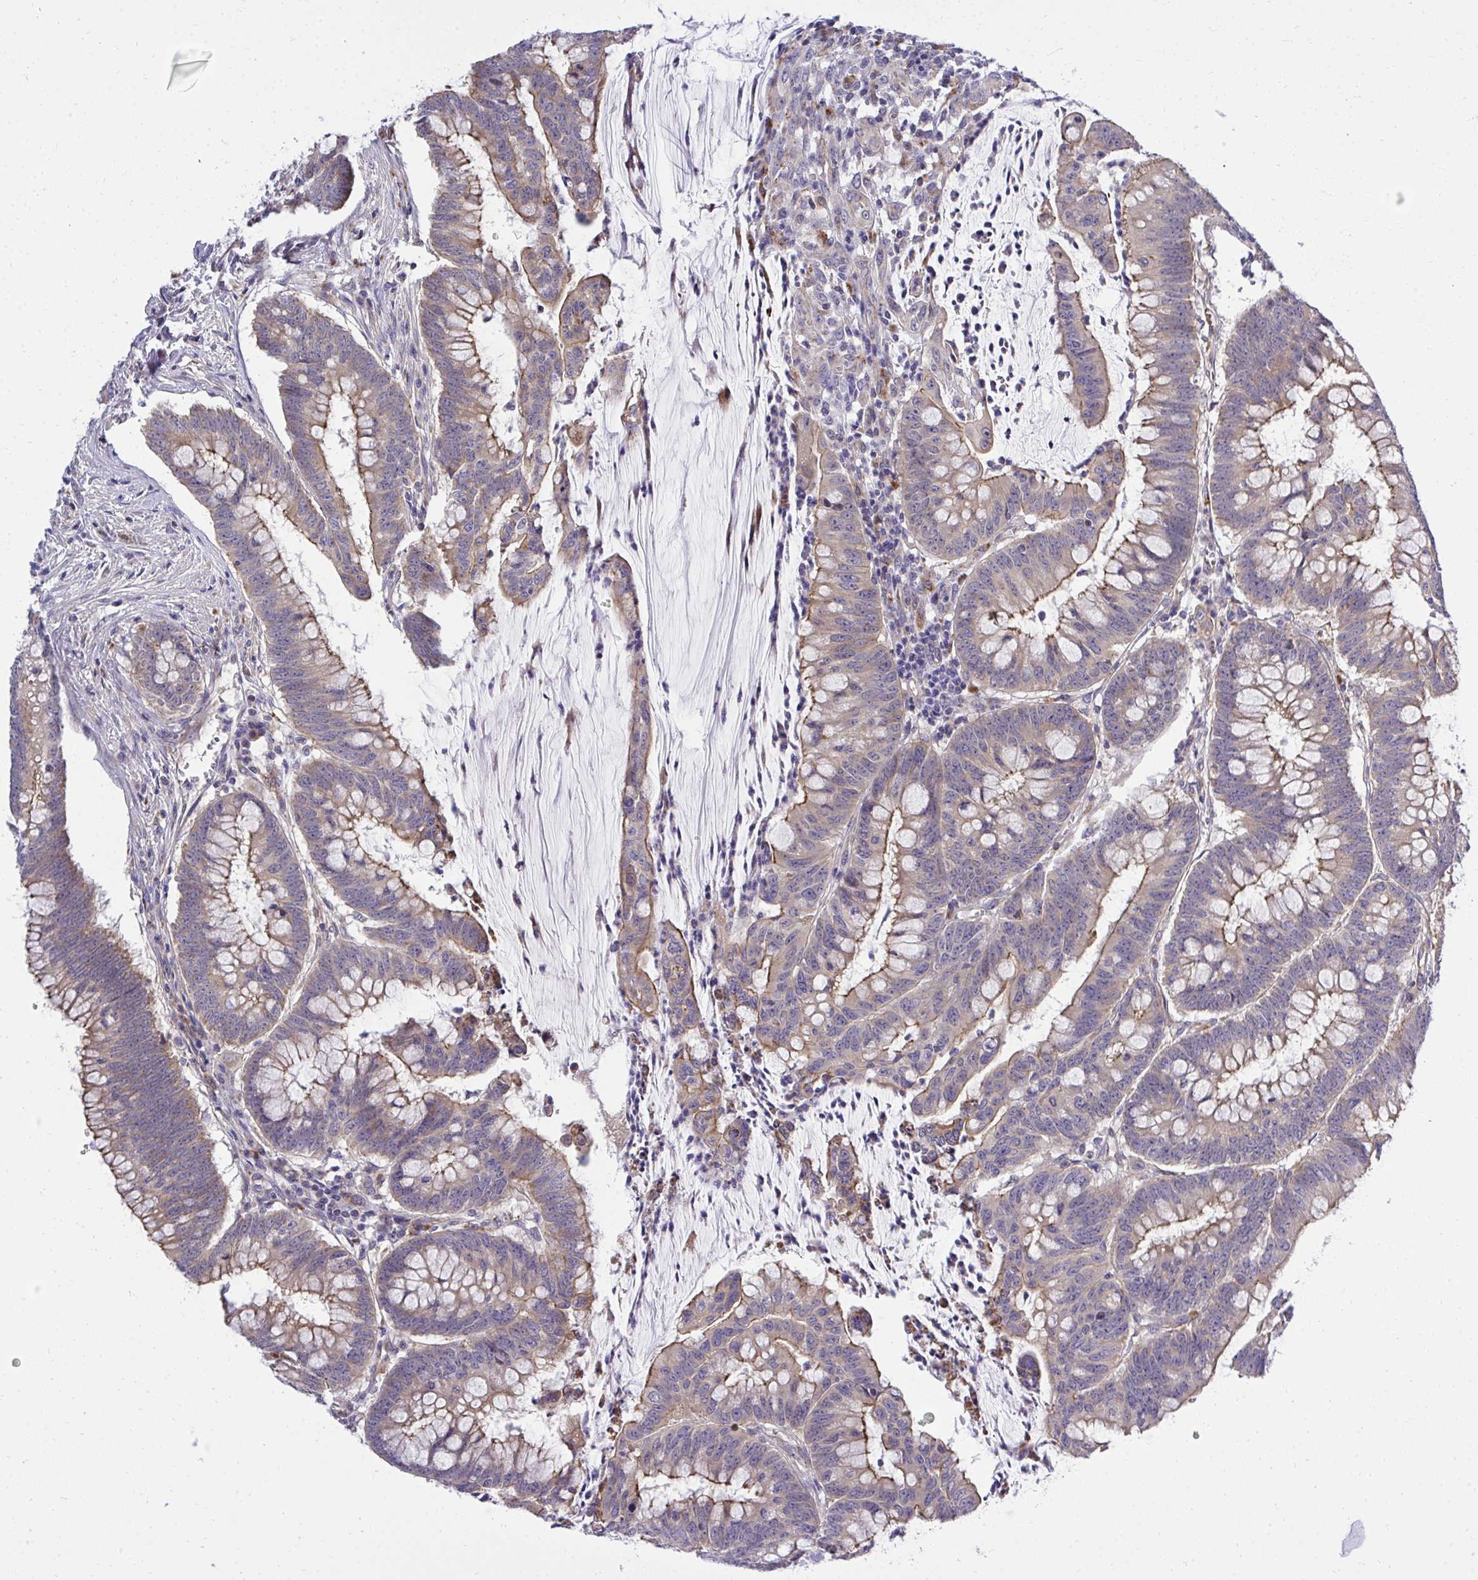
{"staining": {"intensity": "moderate", "quantity": ">75%", "location": "cytoplasmic/membranous"}, "tissue": "colorectal cancer", "cell_type": "Tumor cells", "image_type": "cancer", "snomed": [{"axis": "morphology", "description": "Adenocarcinoma, NOS"}, {"axis": "topography", "description": "Colon"}], "caption": "This micrograph exhibits immunohistochemistry (IHC) staining of colorectal cancer, with medium moderate cytoplasmic/membranous staining in approximately >75% of tumor cells.", "gene": "XAF1", "patient": {"sex": "male", "age": 62}}